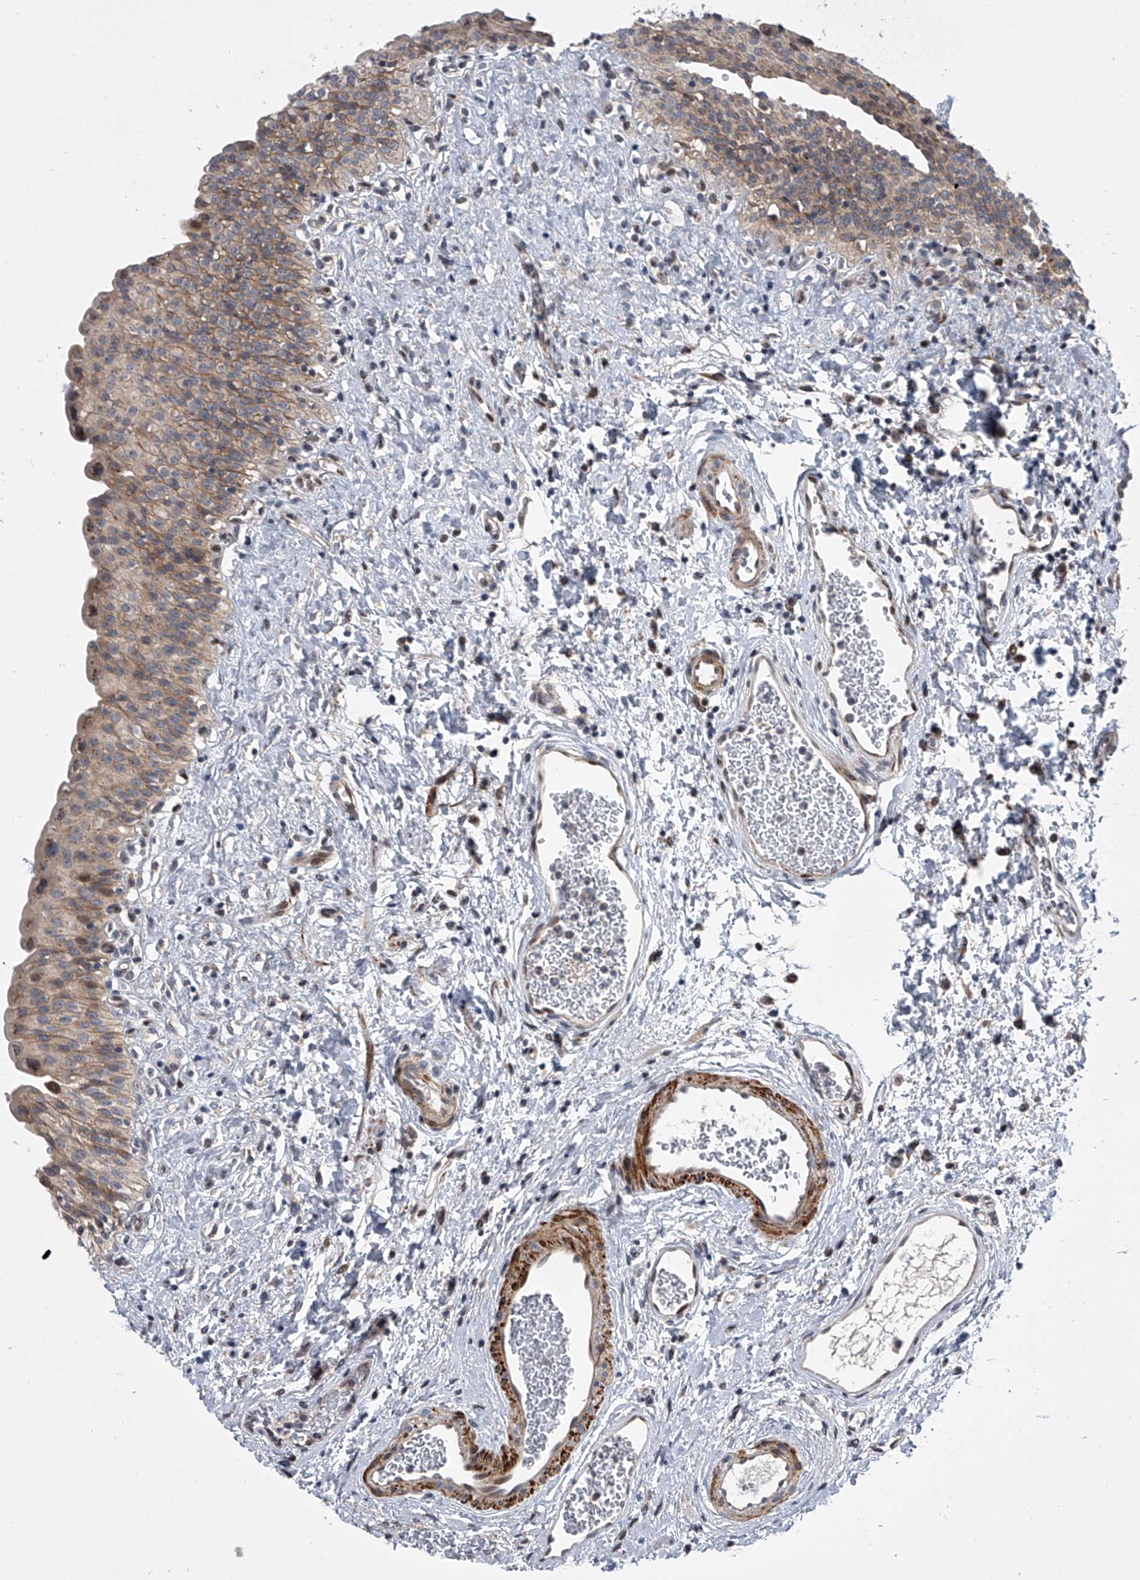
{"staining": {"intensity": "moderate", "quantity": "25%-75%", "location": "cytoplasmic/membranous"}, "tissue": "urinary bladder", "cell_type": "Urothelial cells", "image_type": "normal", "snomed": [{"axis": "morphology", "description": "Normal tissue, NOS"}, {"axis": "topography", "description": "Urinary bladder"}], "caption": "A brown stain labels moderate cytoplasmic/membranous staining of a protein in urothelial cells of normal human urinary bladder. Ihc stains the protein of interest in brown and the nuclei are stained blue.", "gene": "DLGAP2", "patient": {"sex": "male", "age": 51}}